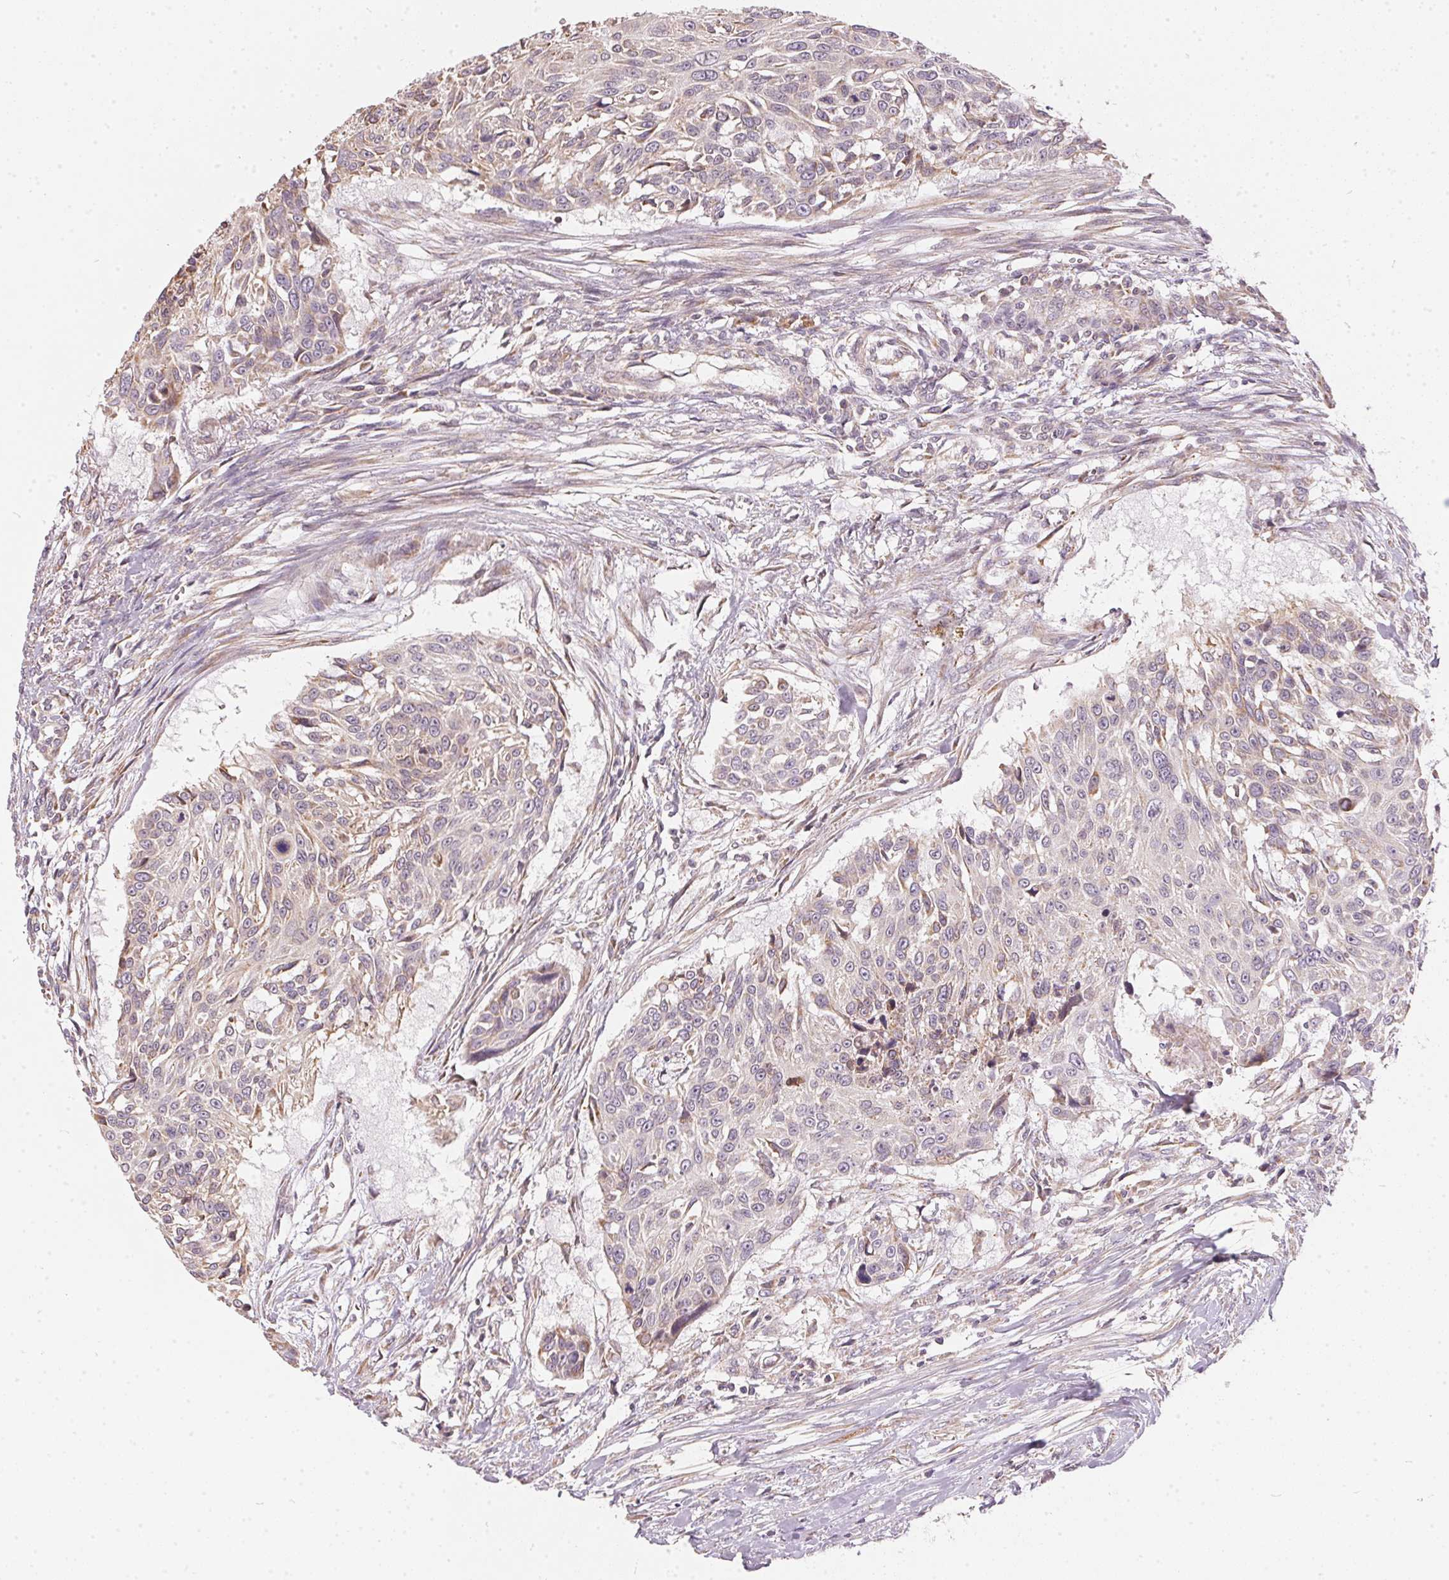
{"staining": {"intensity": "negative", "quantity": "none", "location": "none"}, "tissue": "urothelial cancer", "cell_type": "Tumor cells", "image_type": "cancer", "snomed": [{"axis": "morphology", "description": "Urothelial carcinoma, NOS"}, {"axis": "topography", "description": "Urinary bladder"}], "caption": "Immunohistochemical staining of human transitional cell carcinoma displays no significant staining in tumor cells.", "gene": "VWA5B2", "patient": {"sex": "male", "age": 55}}